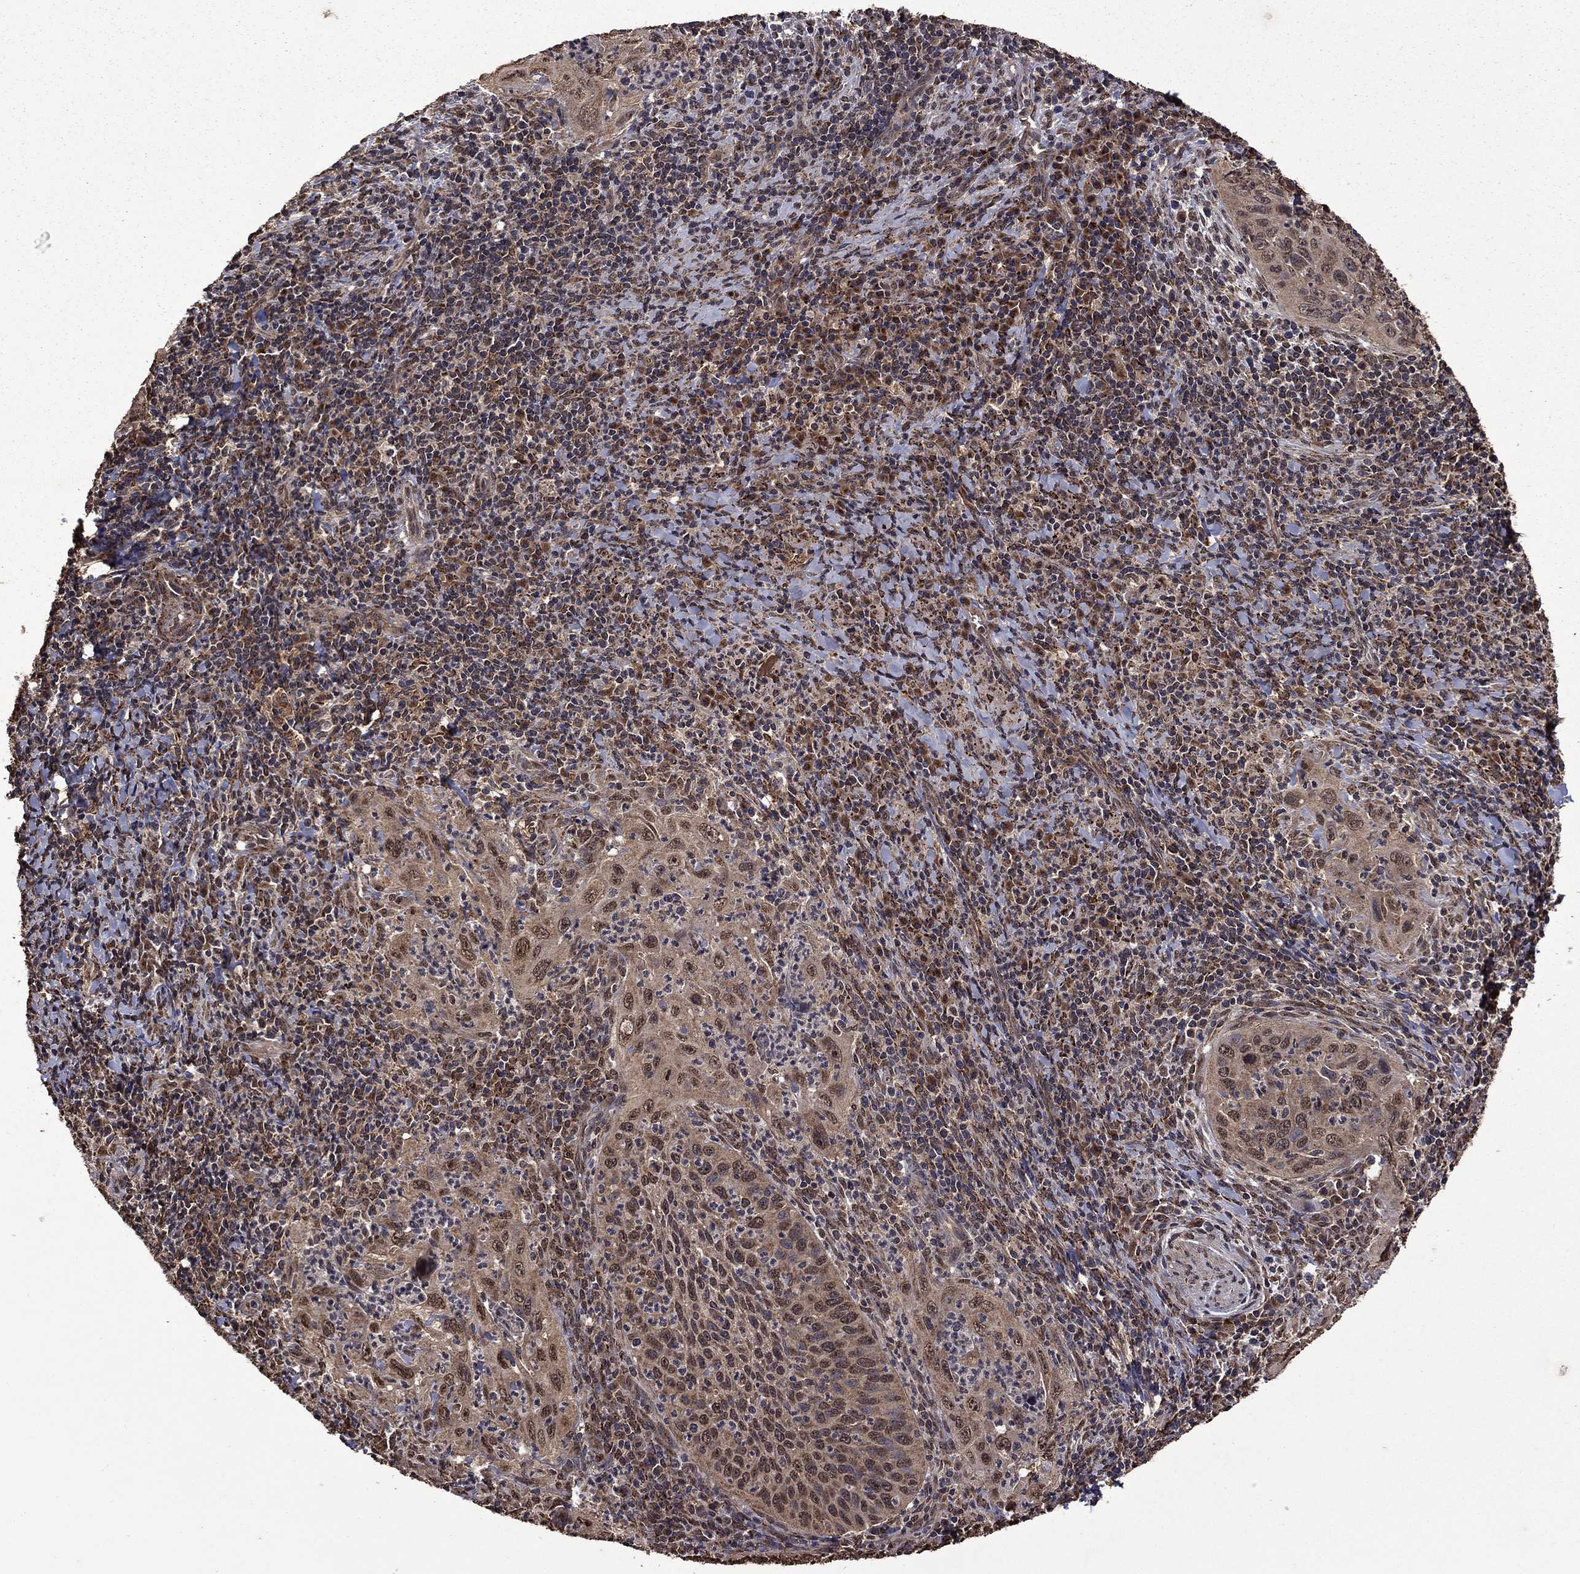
{"staining": {"intensity": "moderate", "quantity": ">75%", "location": "cytoplasmic/membranous,nuclear"}, "tissue": "cervical cancer", "cell_type": "Tumor cells", "image_type": "cancer", "snomed": [{"axis": "morphology", "description": "Squamous cell carcinoma, NOS"}, {"axis": "topography", "description": "Cervix"}], "caption": "Moderate cytoplasmic/membranous and nuclear staining is present in about >75% of tumor cells in cervical cancer (squamous cell carcinoma). The protein is shown in brown color, while the nuclei are stained blue.", "gene": "ITM2B", "patient": {"sex": "female", "age": 26}}